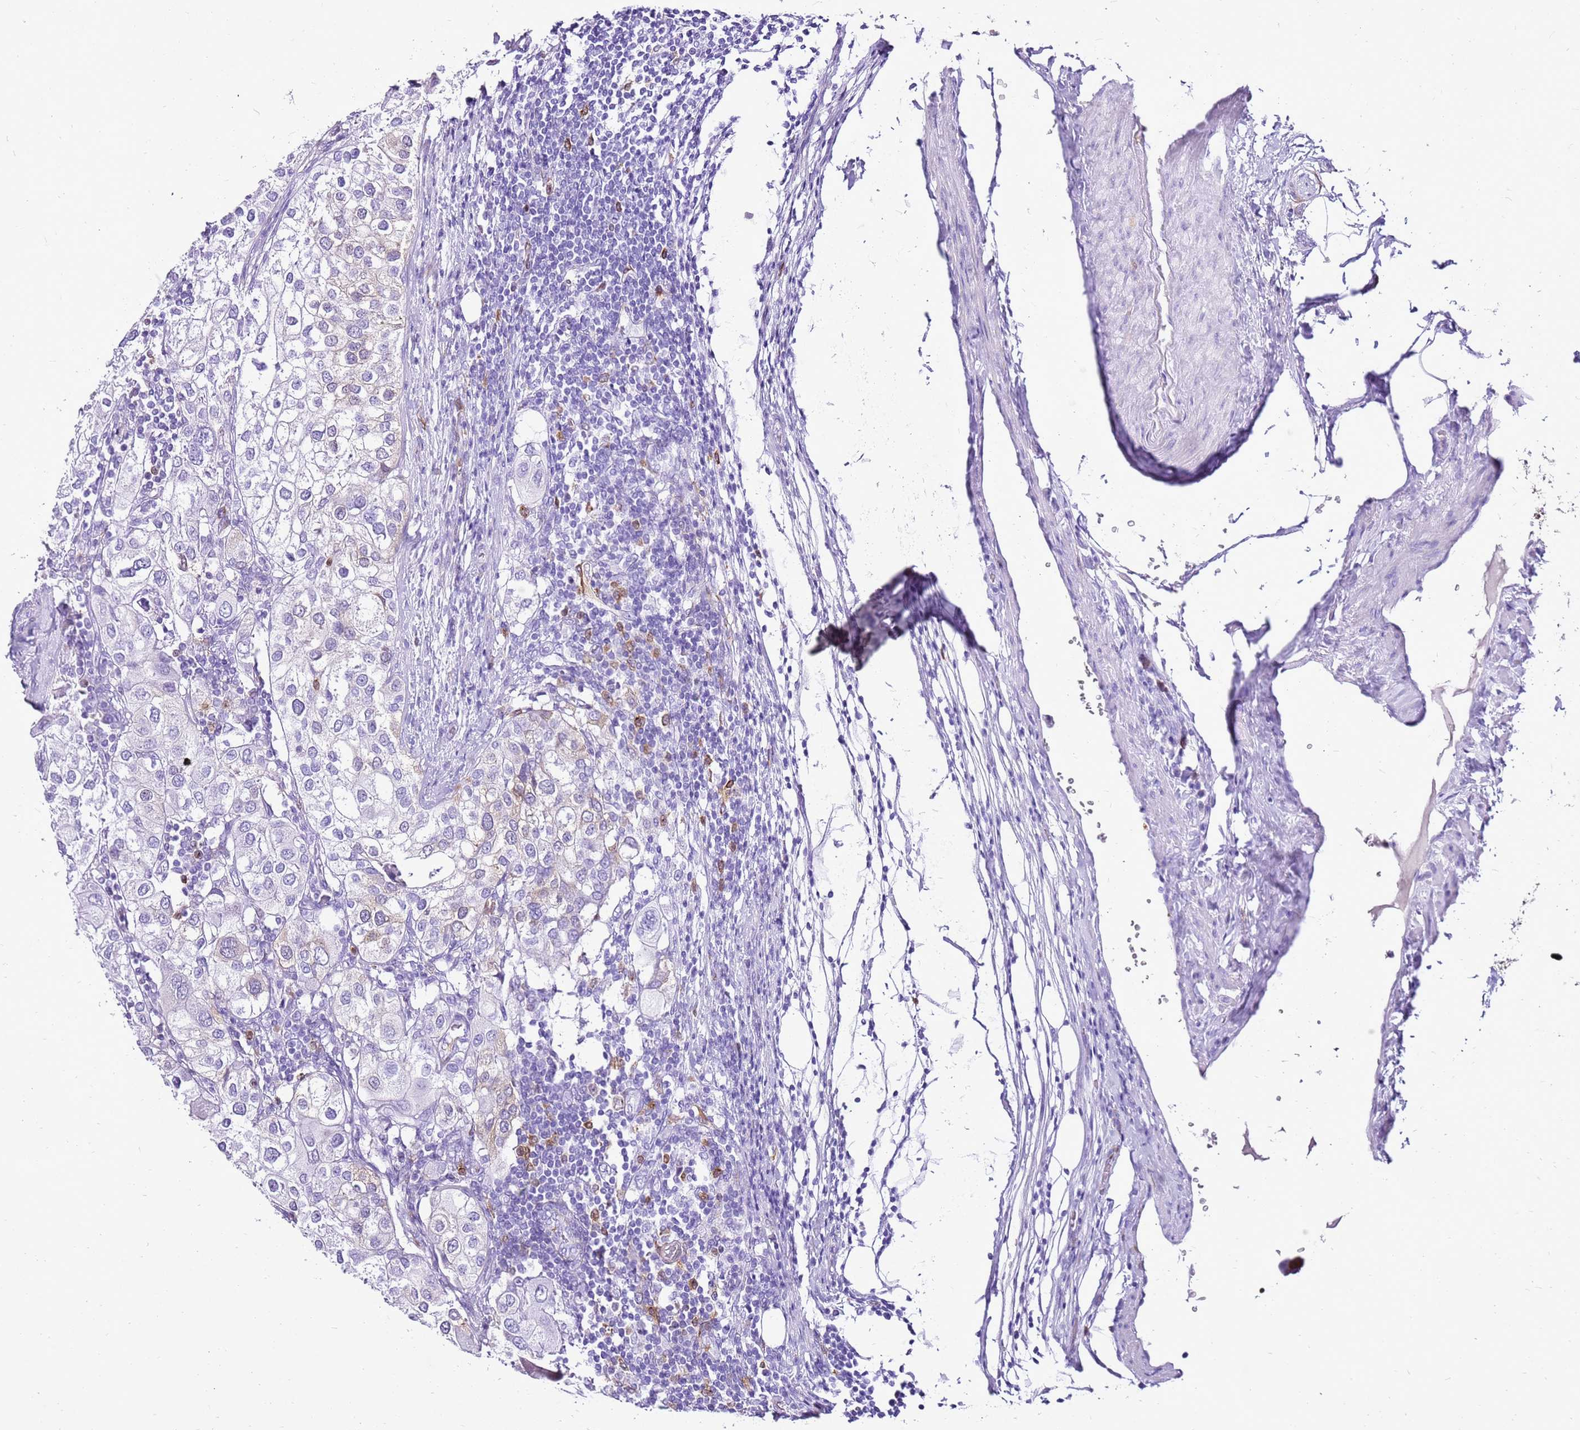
{"staining": {"intensity": "negative", "quantity": "none", "location": "none"}, "tissue": "urothelial cancer", "cell_type": "Tumor cells", "image_type": "cancer", "snomed": [{"axis": "morphology", "description": "Urothelial carcinoma, High grade"}, {"axis": "topography", "description": "Urinary bladder"}], "caption": "Immunohistochemistry (IHC) histopathology image of neoplastic tissue: human urothelial cancer stained with DAB (3,3'-diaminobenzidine) displays no significant protein staining in tumor cells. Brightfield microscopy of IHC stained with DAB (3,3'-diaminobenzidine) (brown) and hematoxylin (blue), captured at high magnification.", "gene": "SPC25", "patient": {"sex": "male", "age": 64}}